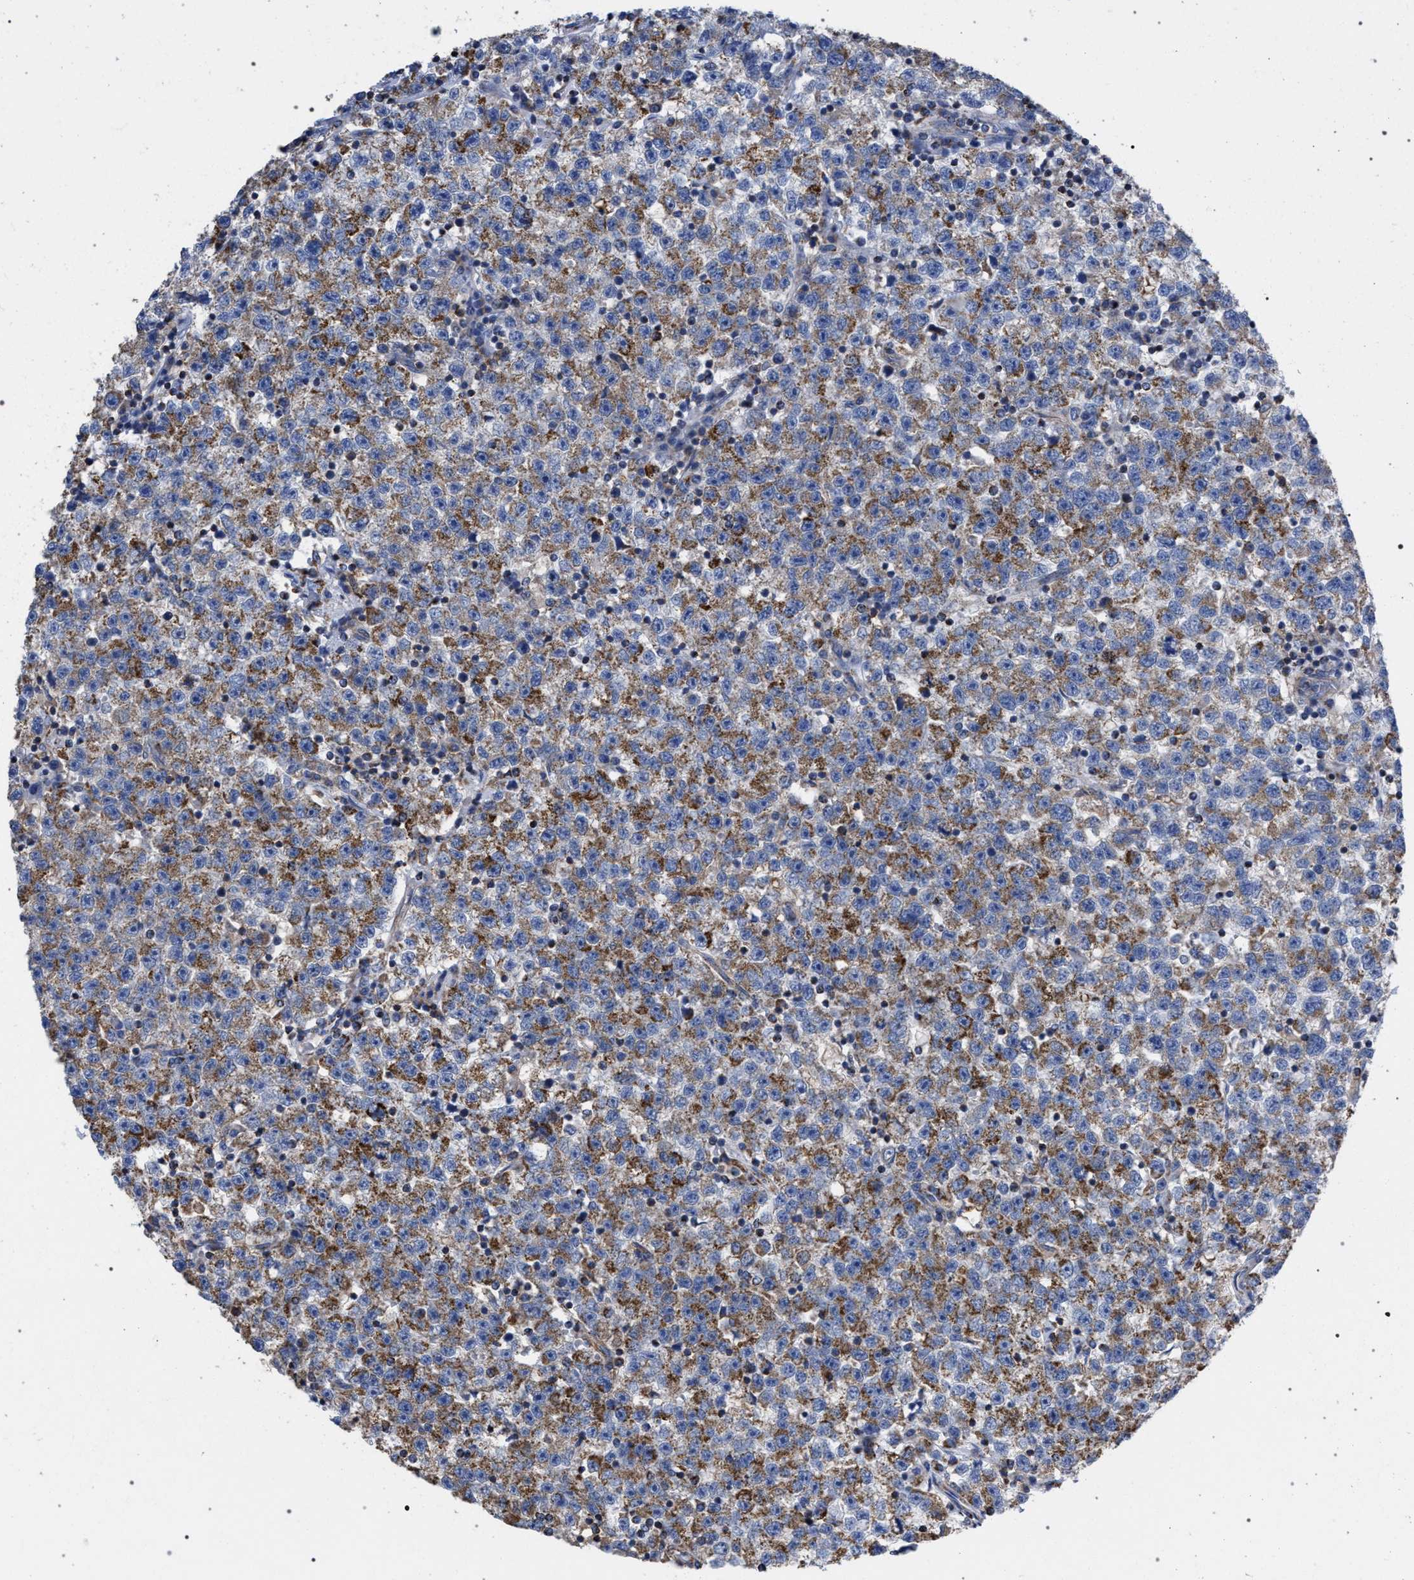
{"staining": {"intensity": "moderate", "quantity": ">75%", "location": "cytoplasmic/membranous"}, "tissue": "testis cancer", "cell_type": "Tumor cells", "image_type": "cancer", "snomed": [{"axis": "morphology", "description": "Seminoma, NOS"}, {"axis": "topography", "description": "Testis"}], "caption": "Immunohistochemical staining of human testis cancer (seminoma) shows moderate cytoplasmic/membranous protein expression in about >75% of tumor cells.", "gene": "ACADS", "patient": {"sex": "male", "age": 22}}